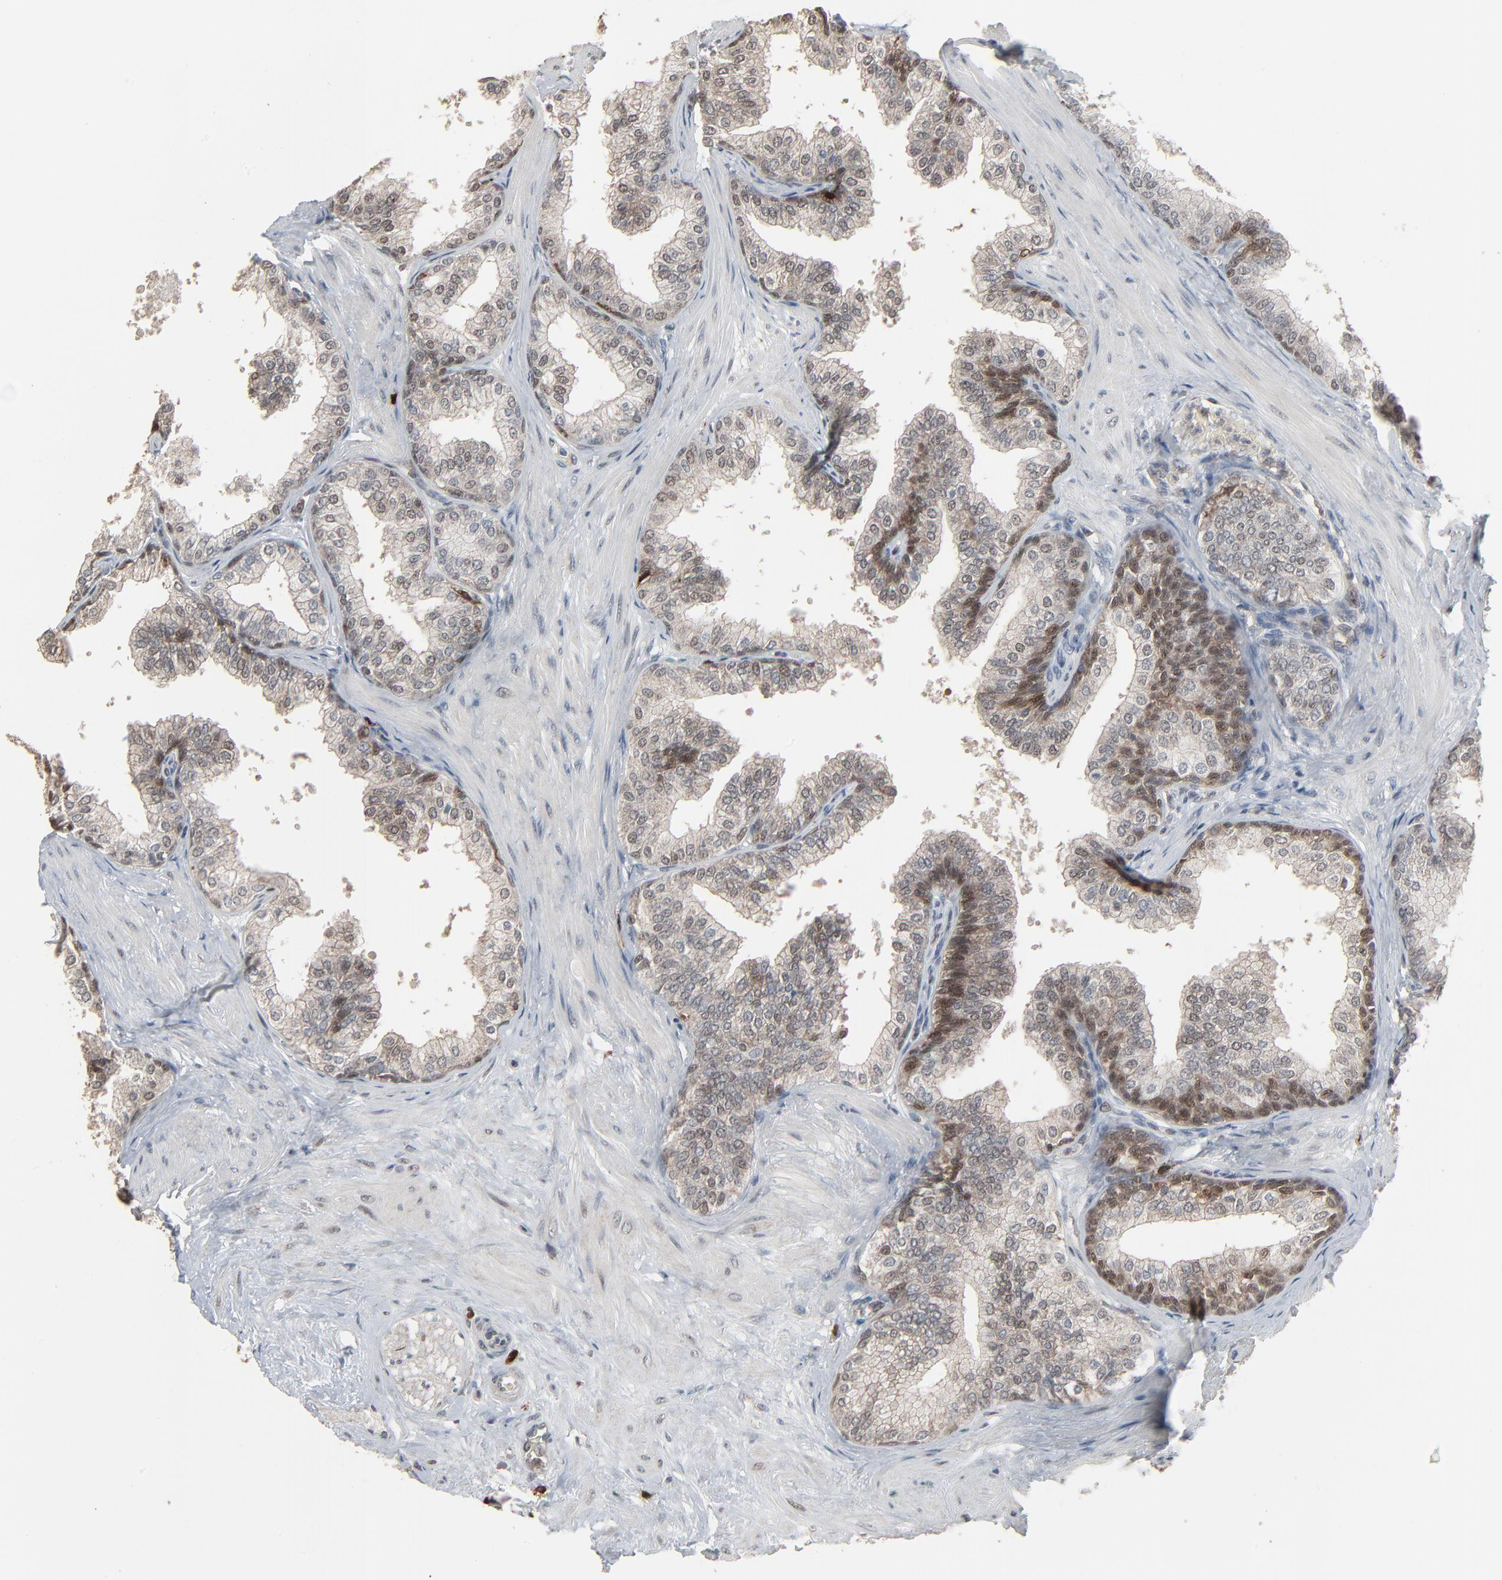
{"staining": {"intensity": "moderate", "quantity": "25%-75%", "location": "nuclear"}, "tissue": "prostate", "cell_type": "Glandular cells", "image_type": "normal", "snomed": [{"axis": "morphology", "description": "Normal tissue, NOS"}, {"axis": "topography", "description": "Prostate"}], "caption": "IHC photomicrograph of unremarkable prostate stained for a protein (brown), which demonstrates medium levels of moderate nuclear staining in approximately 25%-75% of glandular cells.", "gene": "DOCK8", "patient": {"sex": "male", "age": 60}}